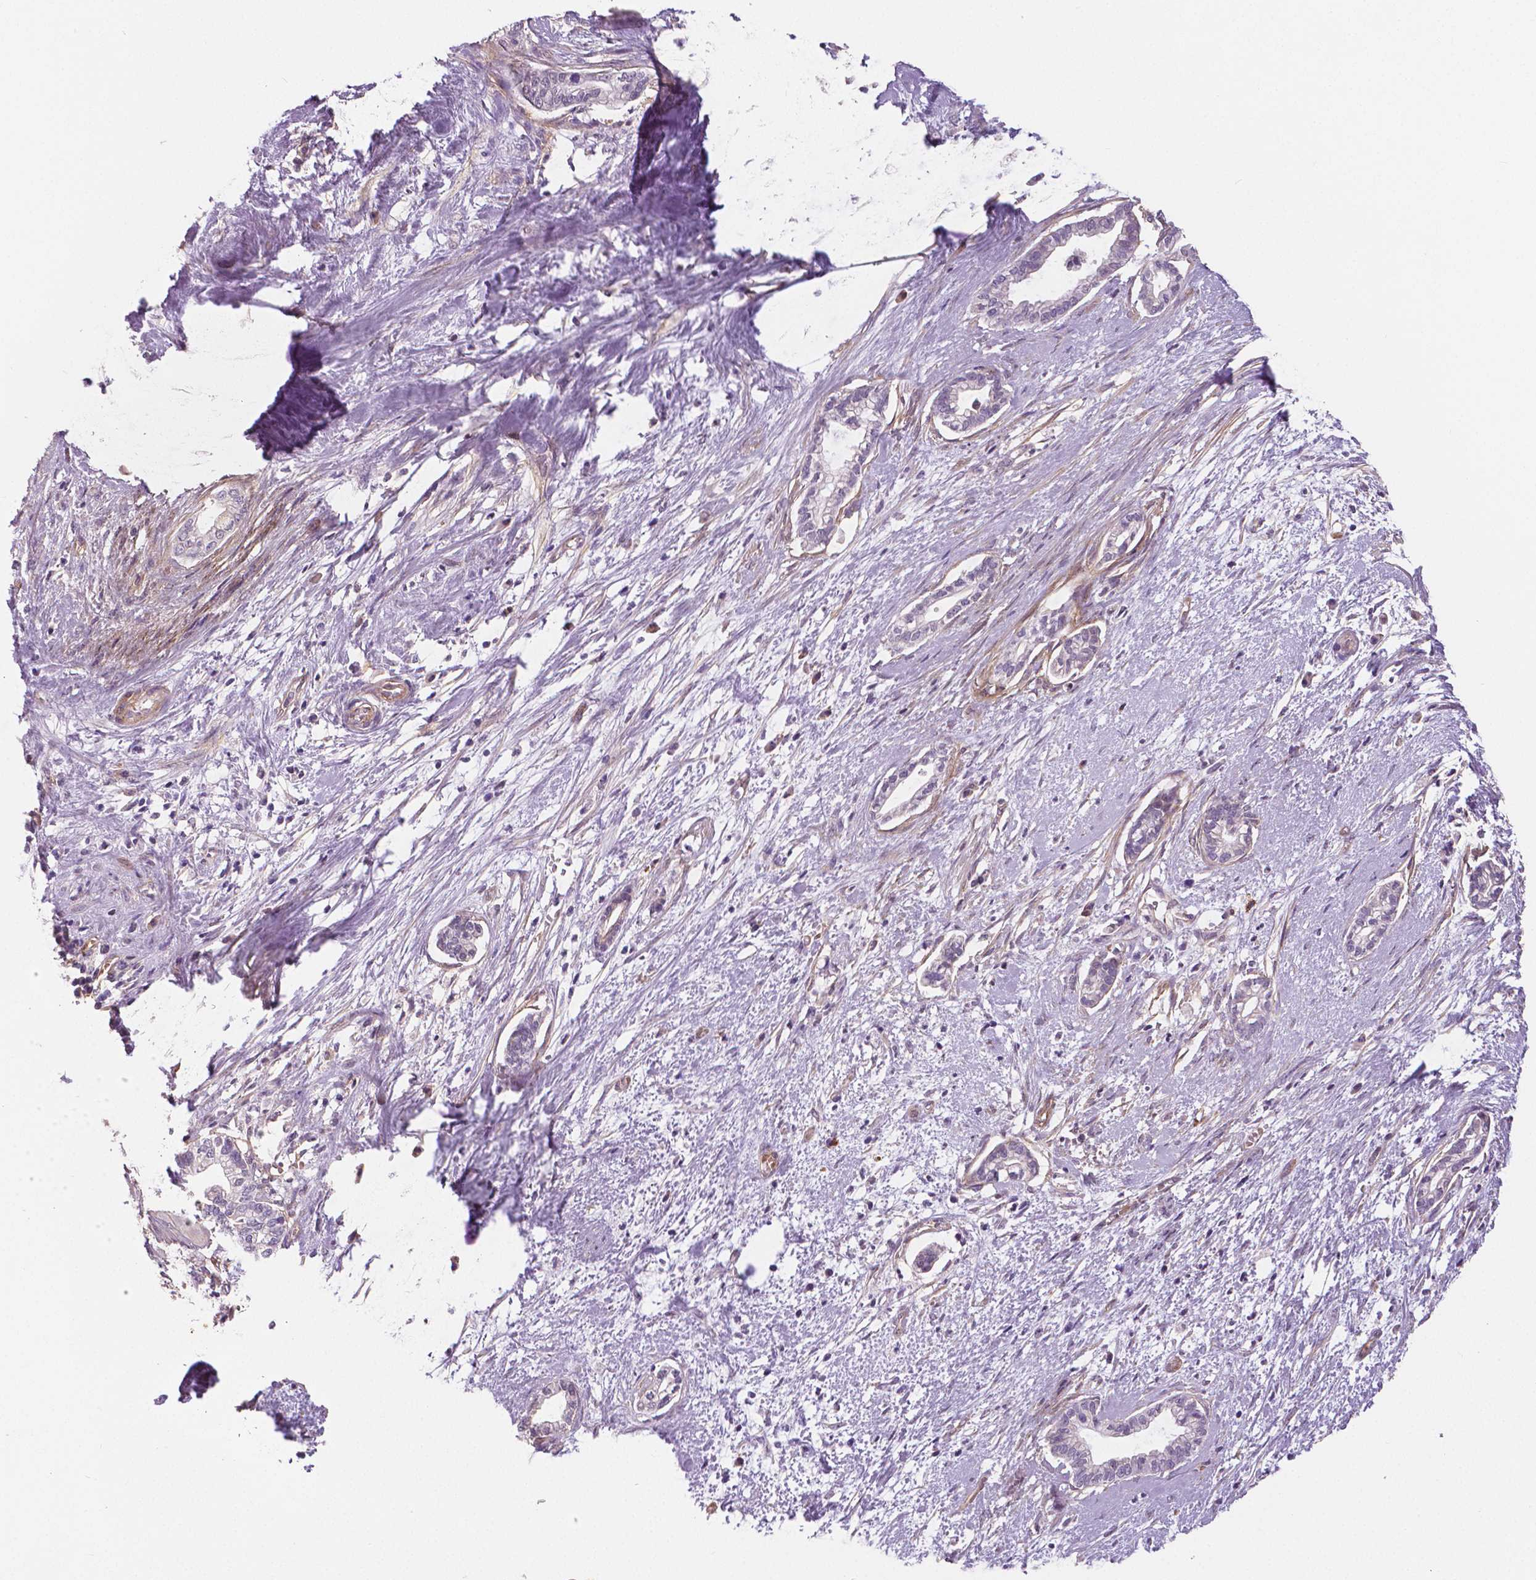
{"staining": {"intensity": "negative", "quantity": "none", "location": "none"}, "tissue": "cervical cancer", "cell_type": "Tumor cells", "image_type": "cancer", "snomed": [{"axis": "morphology", "description": "Adenocarcinoma, NOS"}, {"axis": "topography", "description": "Cervix"}], "caption": "Immunohistochemistry of adenocarcinoma (cervical) reveals no expression in tumor cells. (IHC, brightfield microscopy, high magnification).", "gene": "FLT1", "patient": {"sex": "female", "age": 62}}